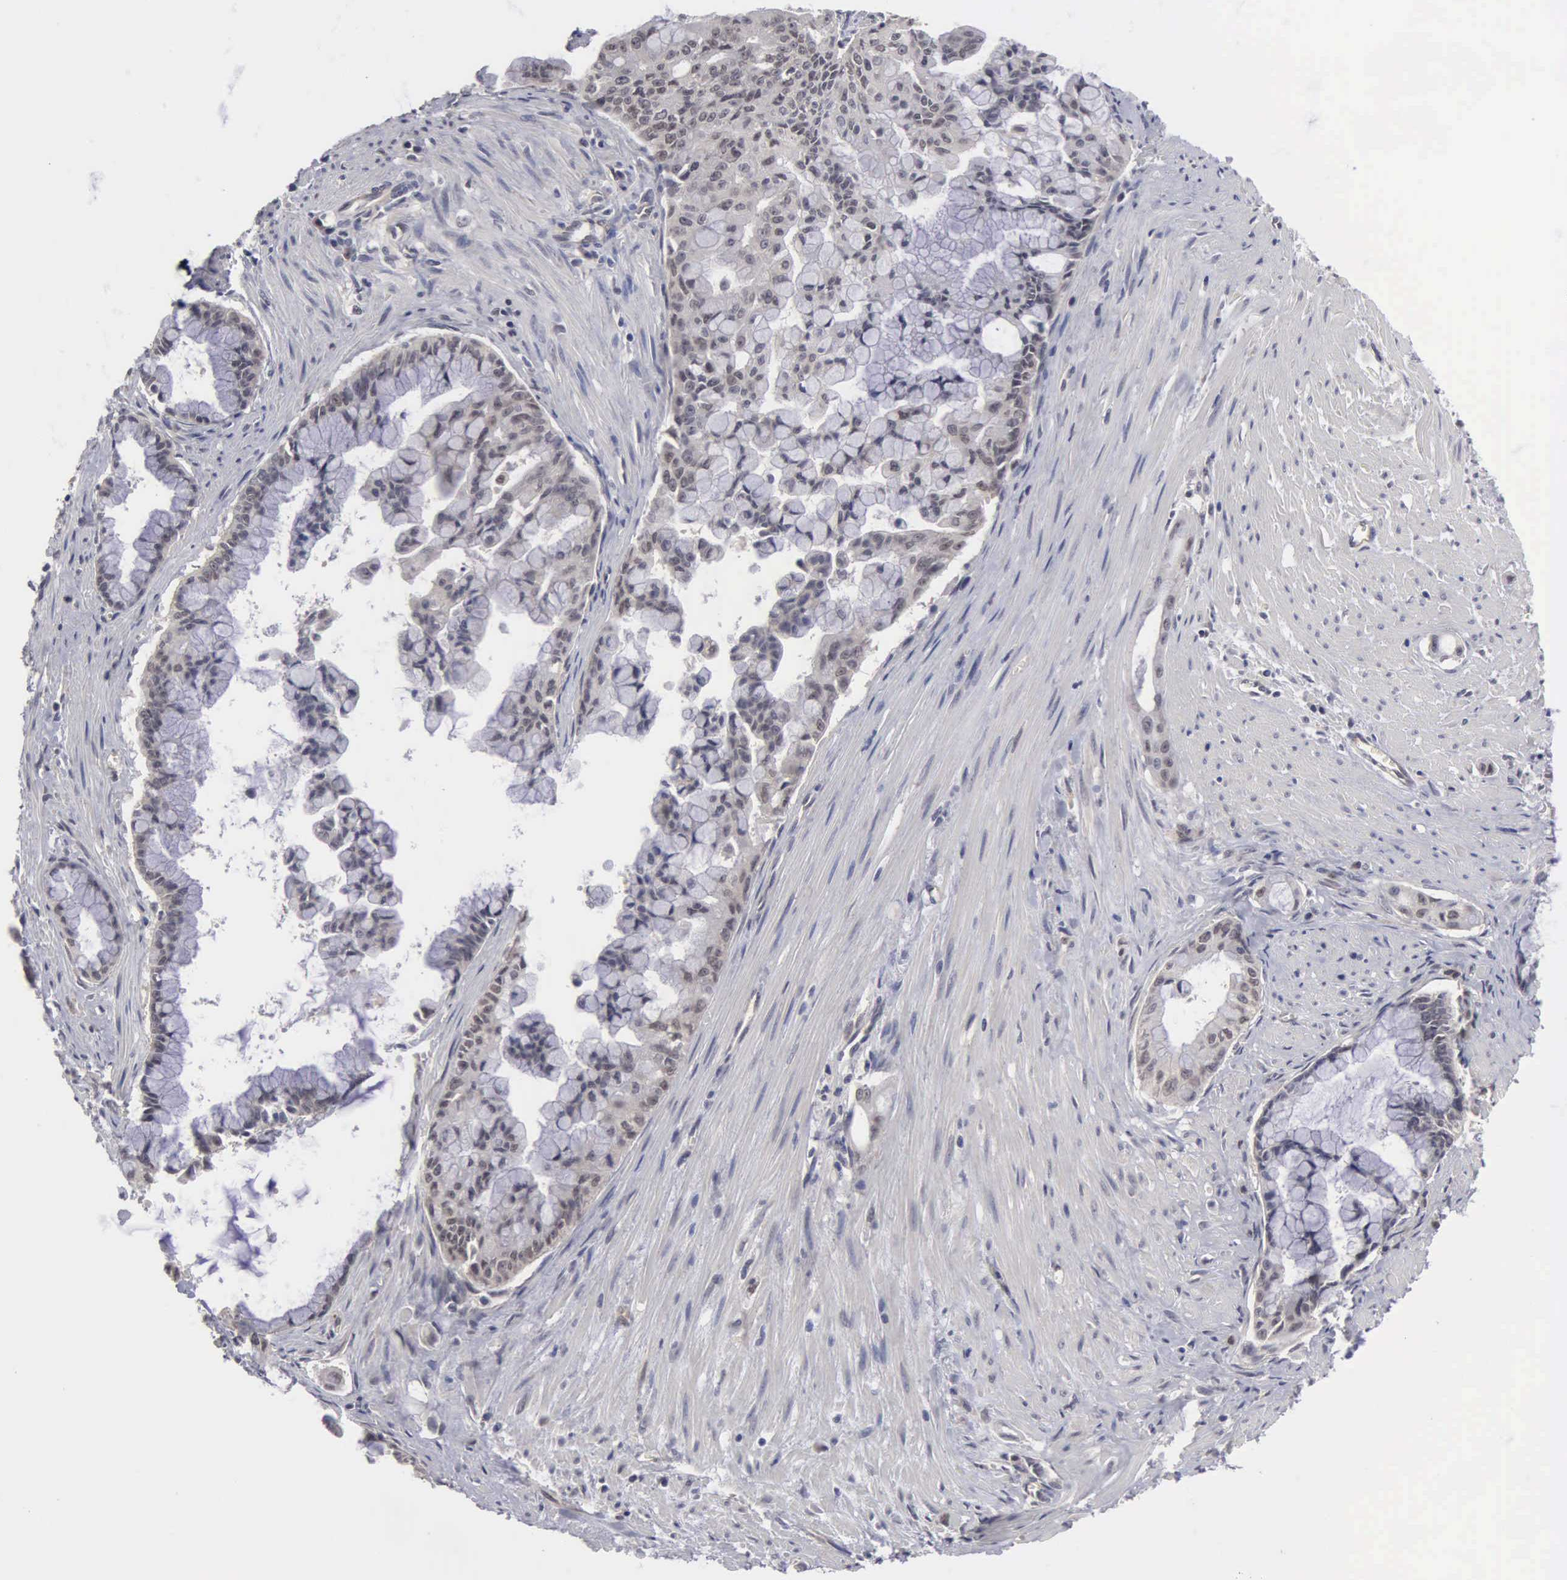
{"staining": {"intensity": "weak", "quantity": "<25%", "location": "cytoplasmic/membranous,nuclear"}, "tissue": "pancreatic cancer", "cell_type": "Tumor cells", "image_type": "cancer", "snomed": [{"axis": "morphology", "description": "Adenocarcinoma, NOS"}, {"axis": "topography", "description": "Pancreas"}], "caption": "Photomicrograph shows no significant protein positivity in tumor cells of pancreatic cancer. (Immunohistochemistry (ihc), brightfield microscopy, high magnification).", "gene": "ZBTB33", "patient": {"sex": "male", "age": 59}}